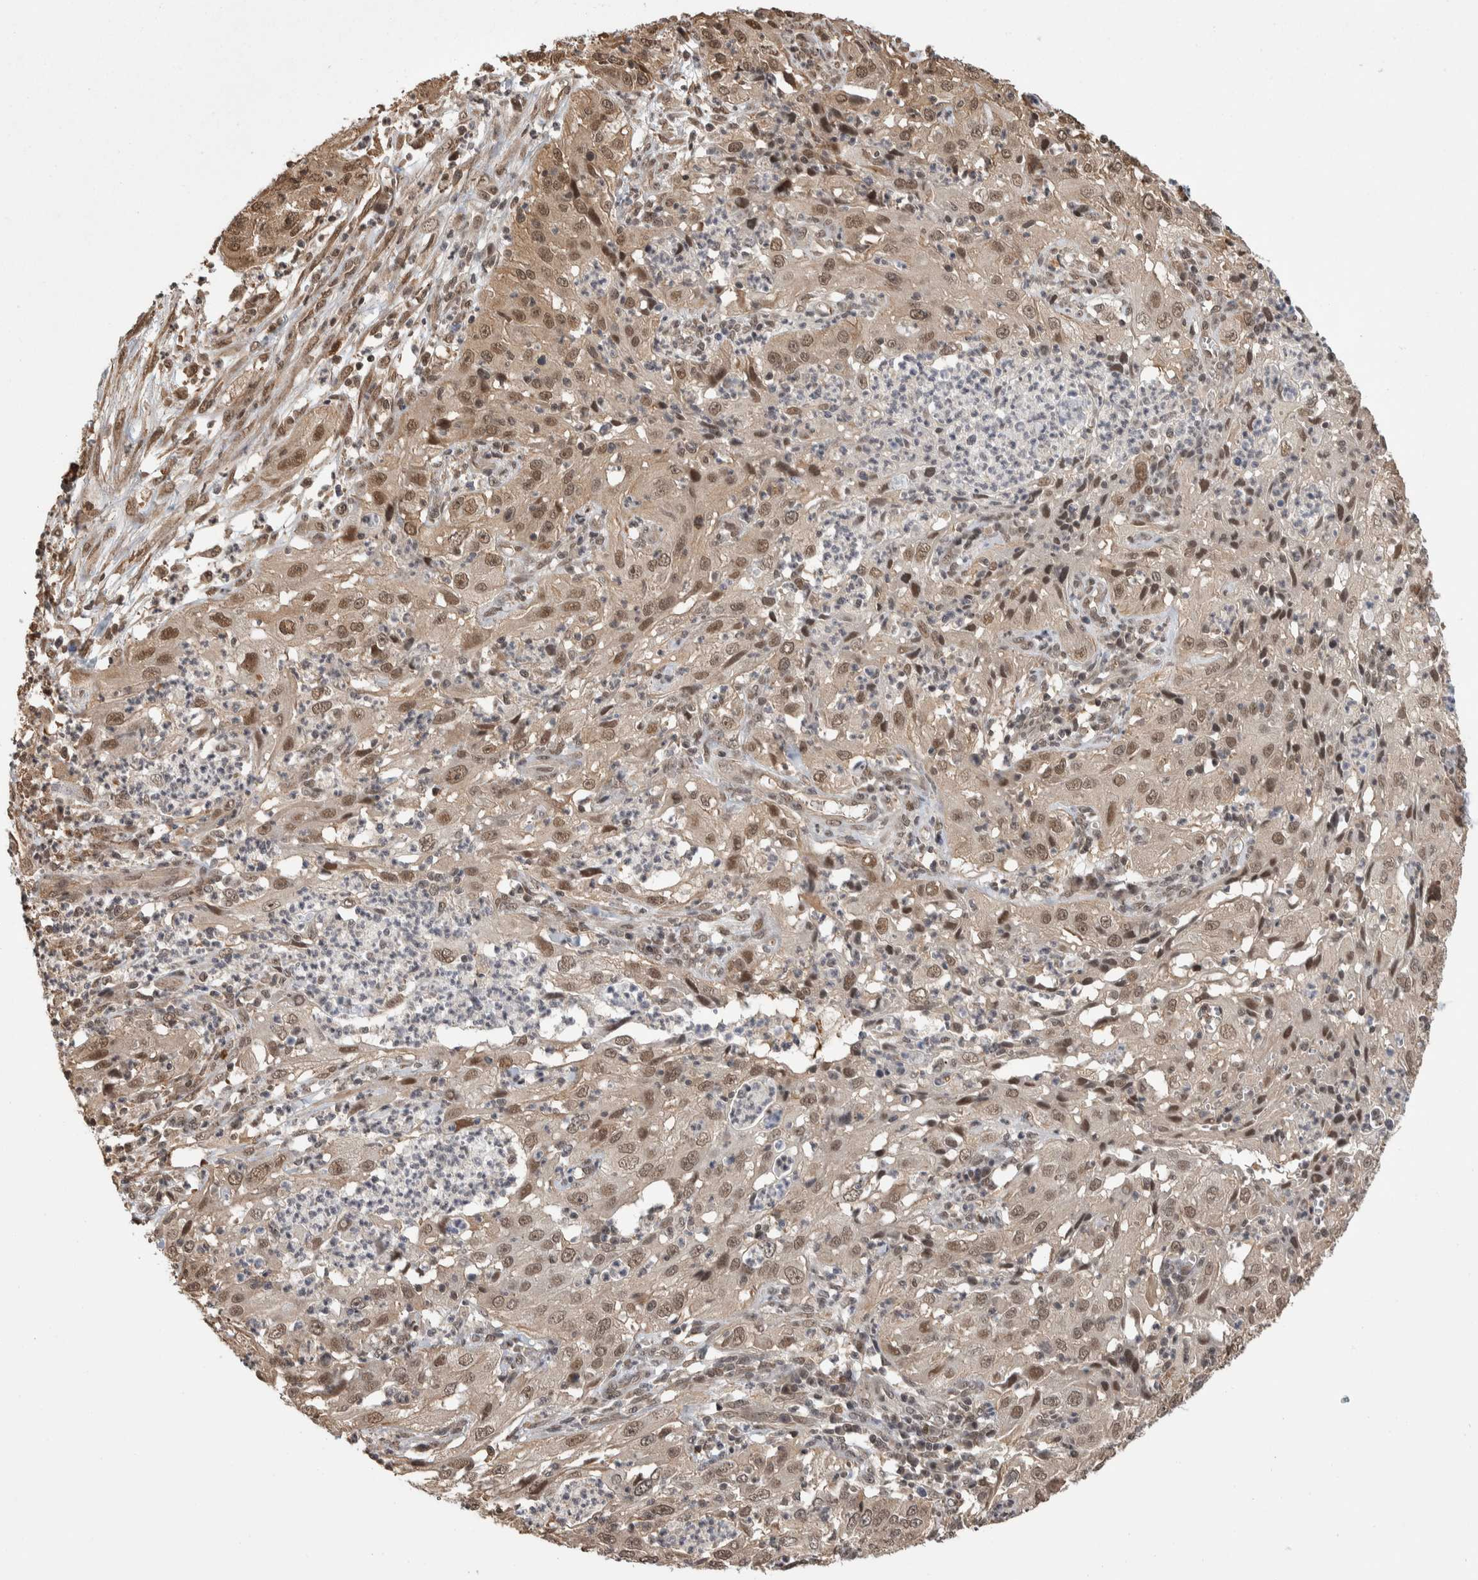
{"staining": {"intensity": "moderate", "quantity": ">75%", "location": "nuclear"}, "tissue": "cervical cancer", "cell_type": "Tumor cells", "image_type": "cancer", "snomed": [{"axis": "morphology", "description": "Squamous cell carcinoma, NOS"}, {"axis": "topography", "description": "Cervix"}], "caption": "Immunohistochemistry photomicrograph of human cervical cancer stained for a protein (brown), which exhibits medium levels of moderate nuclear staining in approximately >75% of tumor cells.", "gene": "ZNF592", "patient": {"sex": "female", "age": 32}}